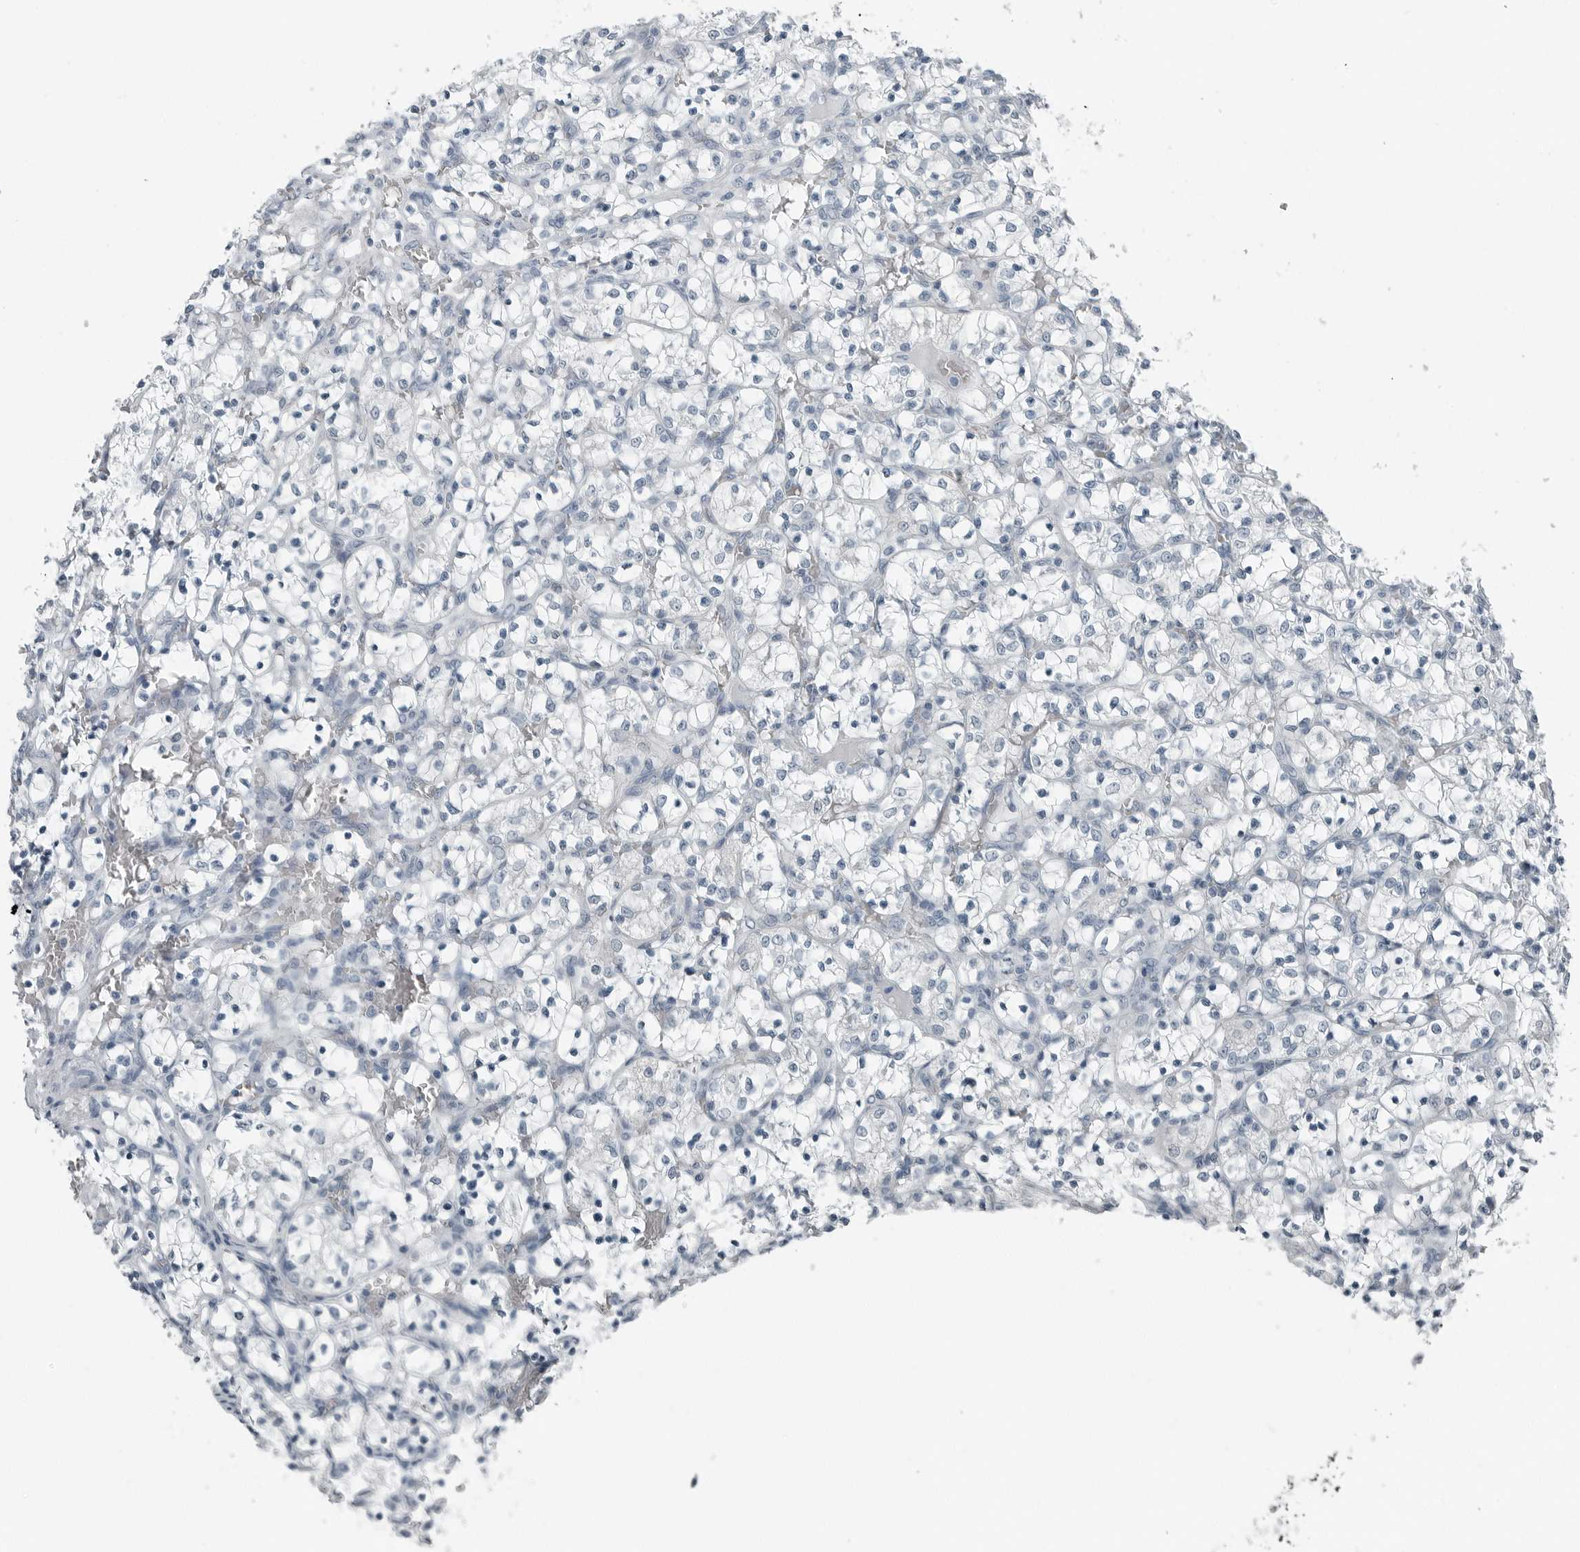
{"staining": {"intensity": "negative", "quantity": "none", "location": "none"}, "tissue": "renal cancer", "cell_type": "Tumor cells", "image_type": "cancer", "snomed": [{"axis": "morphology", "description": "Adenocarcinoma, NOS"}, {"axis": "topography", "description": "Kidney"}], "caption": "This is an IHC micrograph of human adenocarcinoma (renal). There is no positivity in tumor cells.", "gene": "ZPBP2", "patient": {"sex": "female", "age": 69}}